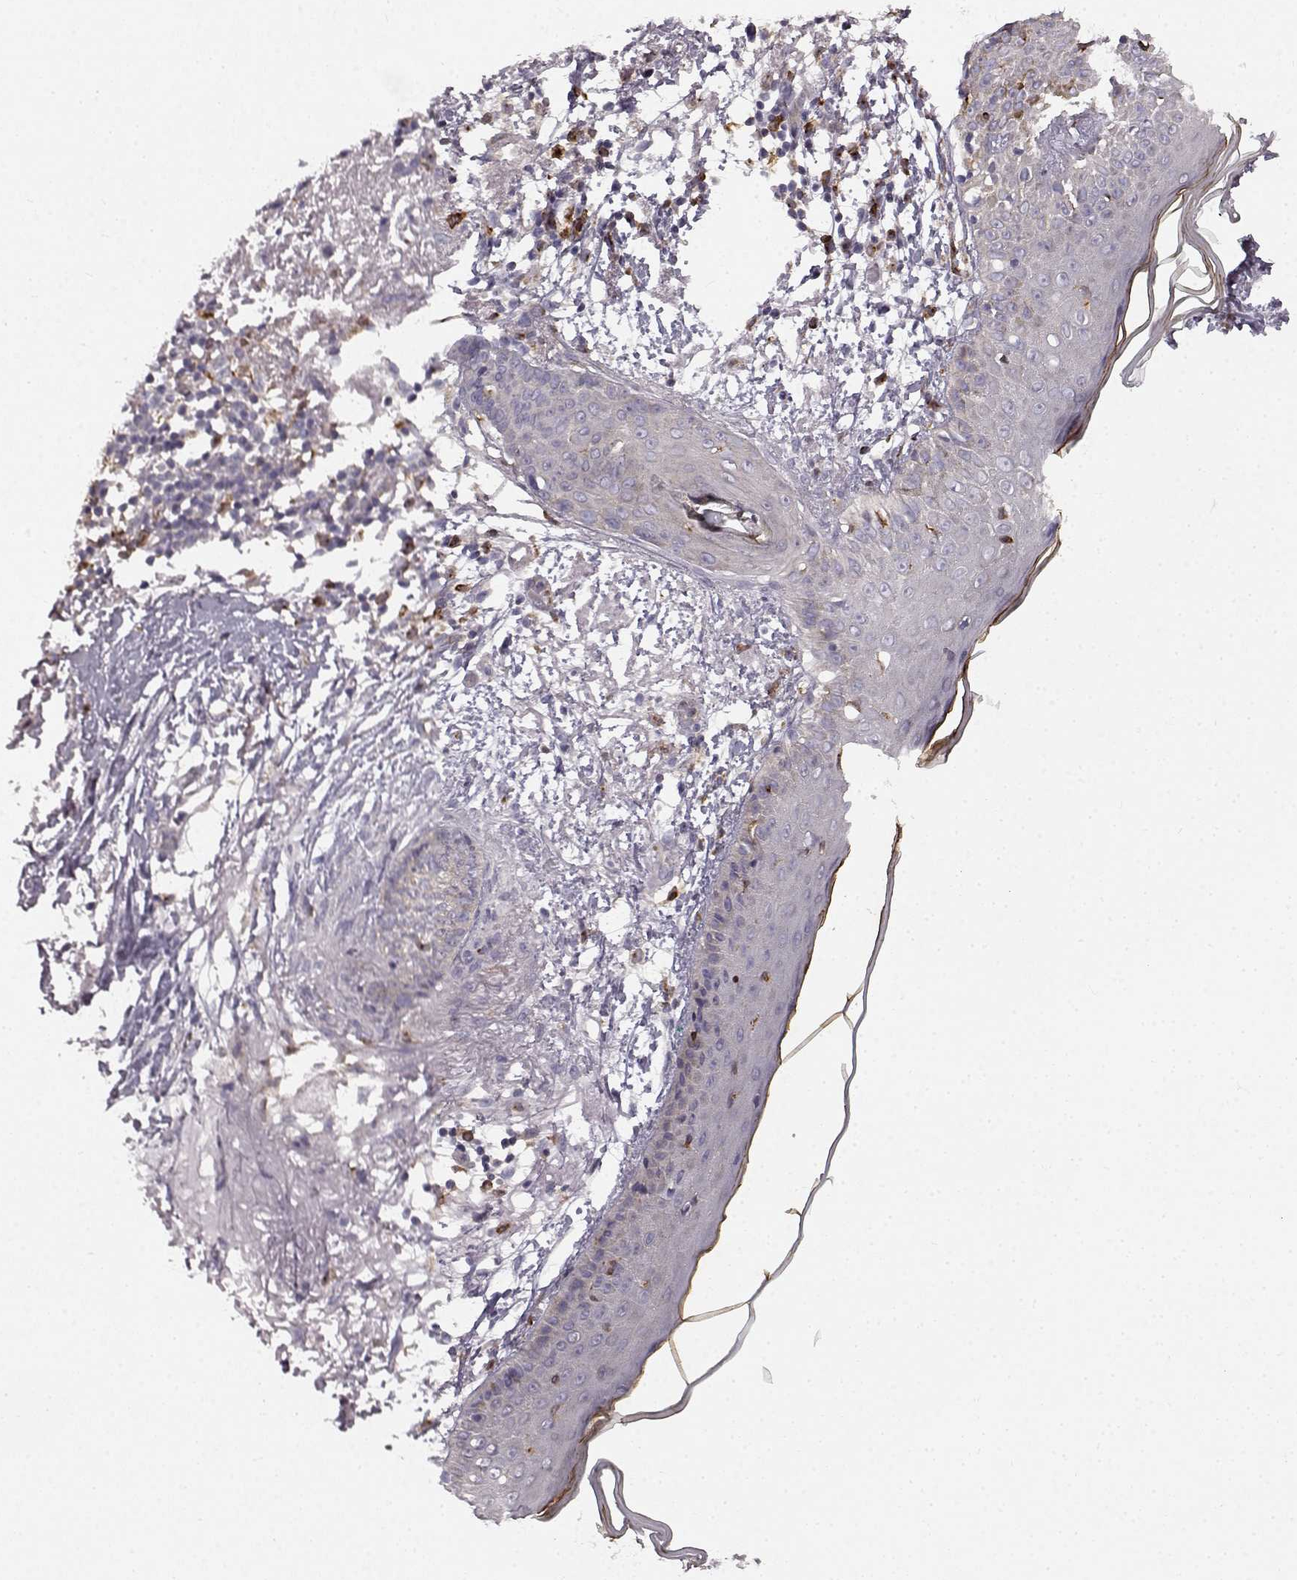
{"staining": {"intensity": "weak", "quantity": ">75%", "location": "cytoplasmic/membranous"}, "tissue": "skin cancer", "cell_type": "Tumor cells", "image_type": "cancer", "snomed": [{"axis": "morphology", "description": "Normal tissue, NOS"}, {"axis": "morphology", "description": "Basal cell carcinoma"}, {"axis": "topography", "description": "Skin"}], "caption": "Tumor cells exhibit weak cytoplasmic/membranous positivity in about >75% of cells in basal cell carcinoma (skin).", "gene": "SPAG17", "patient": {"sex": "male", "age": 84}}